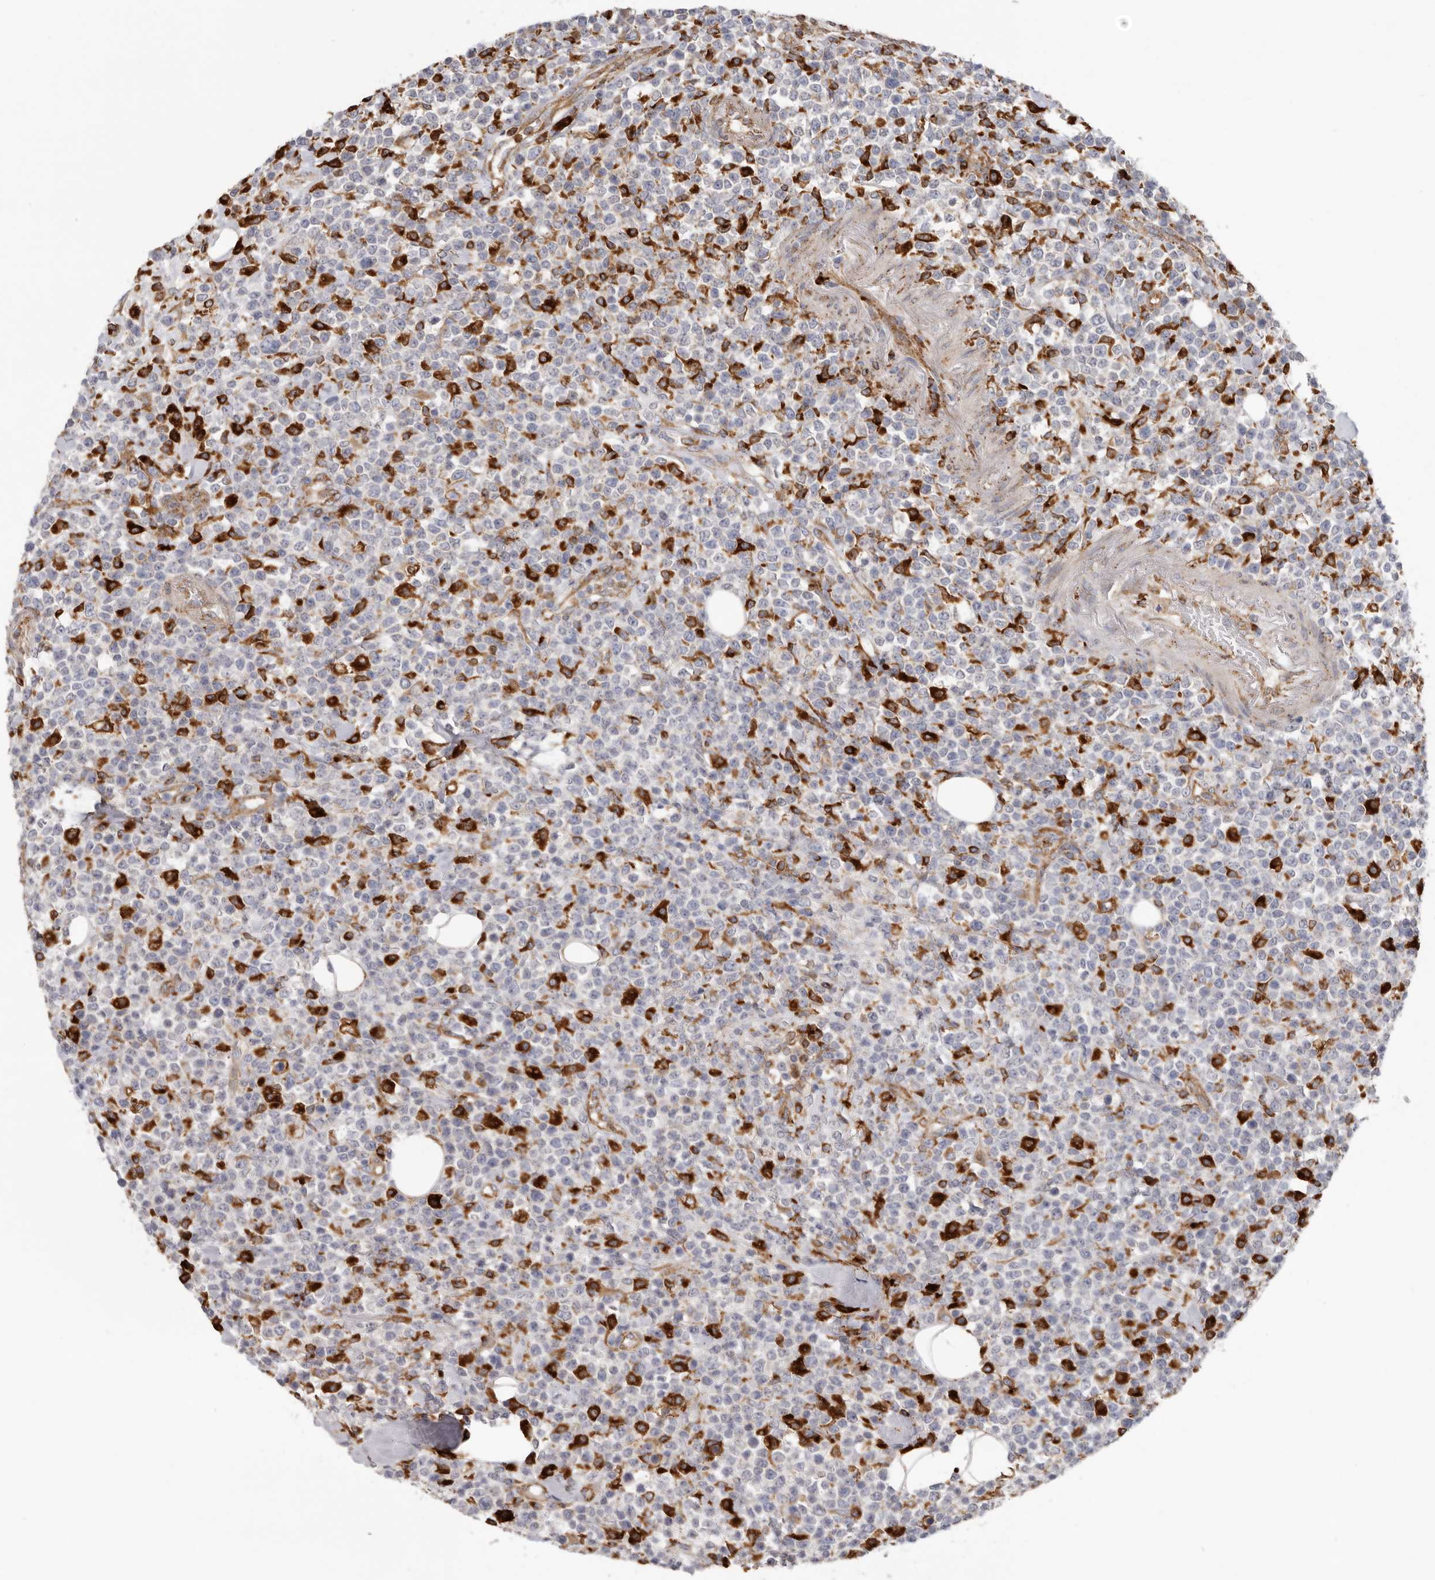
{"staining": {"intensity": "negative", "quantity": "none", "location": "none"}, "tissue": "lymphoma", "cell_type": "Tumor cells", "image_type": "cancer", "snomed": [{"axis": "morphology", "description": "Malignant lymphoma, non-Hodgkin's type, High grade"}, {"axis": "topography", "description": "Colon"}], "caption": "Immunohistochemical staining of human high-grade malignant lymphoma, non-Hodgkin's type reveals no significant positivity in tumor cells.", "gene": "GRN", "patient": {"sex": "female", "age": 53}}